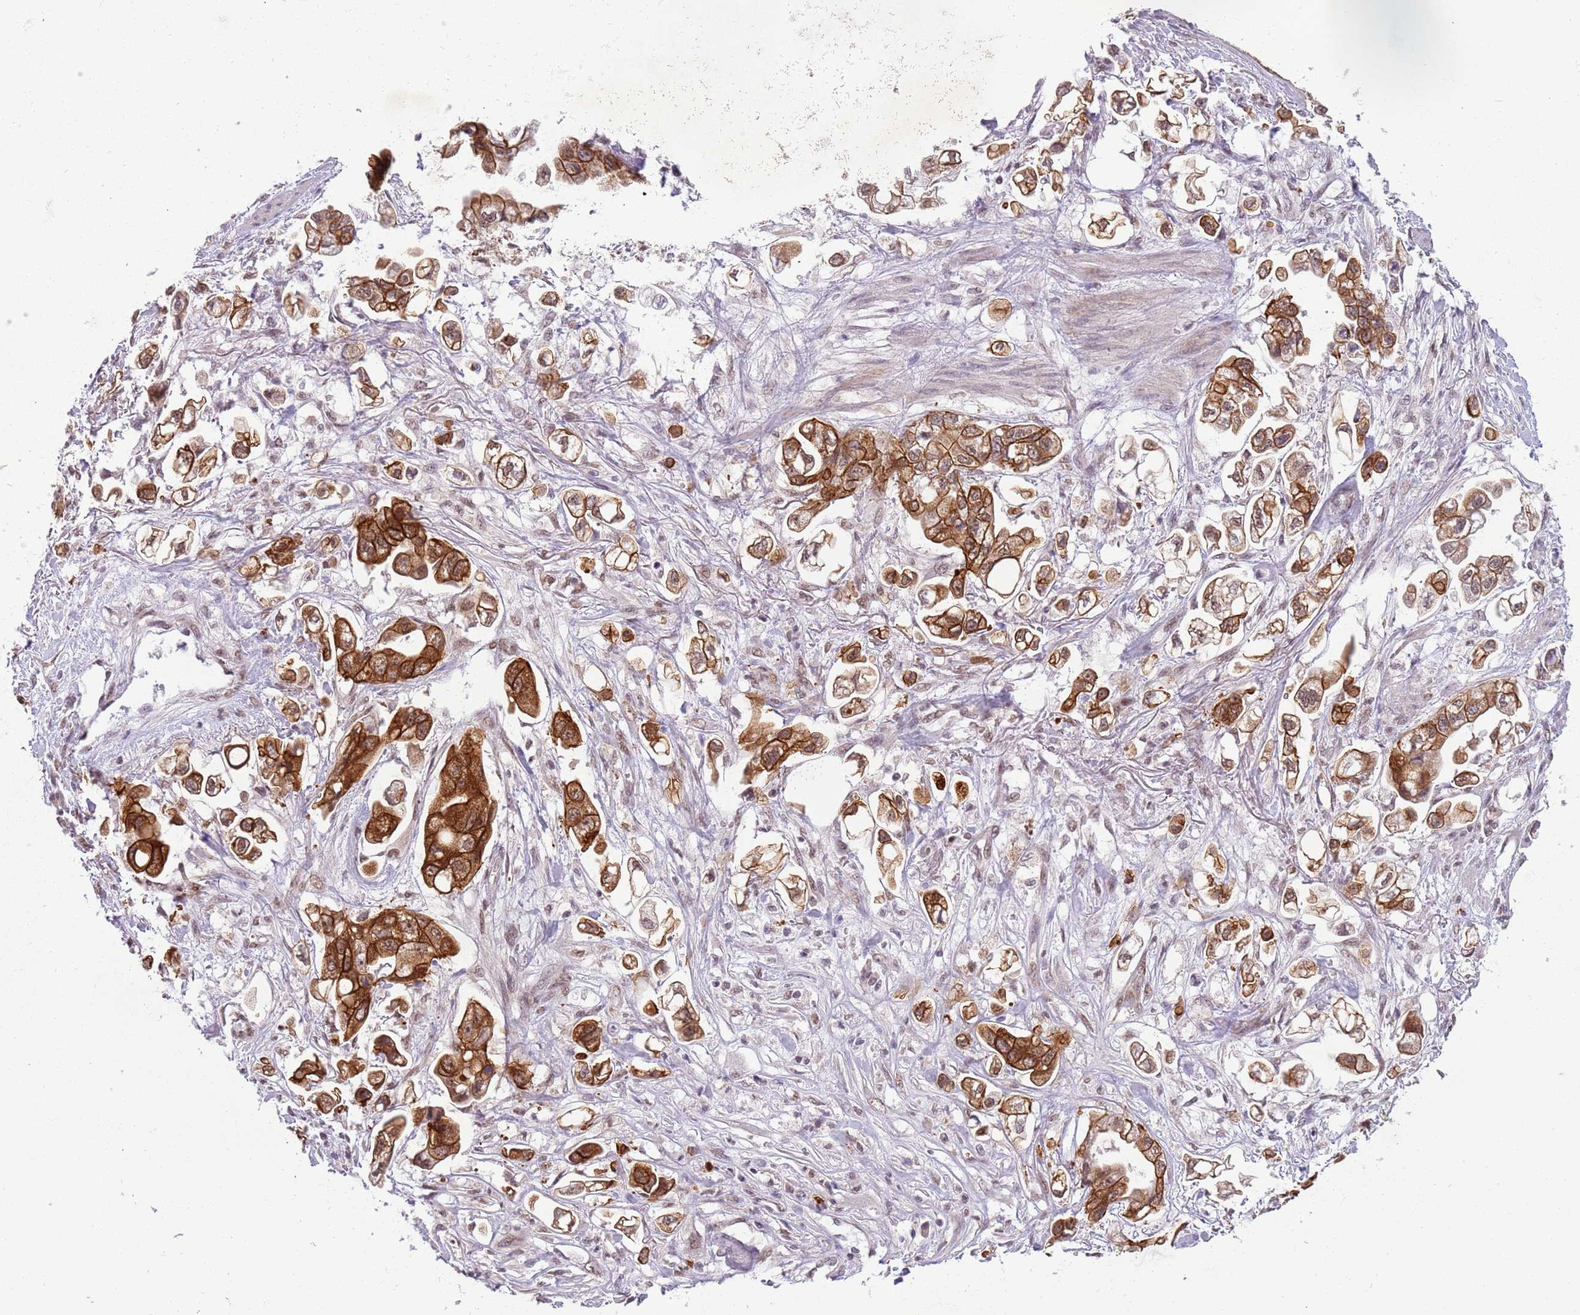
{"staining": {"intensity": "strong", "quantity": ">75%", "location": "cytoplasmic/membranous,nuclear"}, "tissue": "stomach cancer", "cell_type": "Tumor cells", "image_type": "cancer", "snomed": [{"axis": "morphology", "description": "Adenocarcinoma, NOS"}, {"axis": "topography", "description": "Stomach"}], "caption": "Immunohistochemistry (IHC) (DAB (3,3'-diaminobenzidine)) staining of stomach adenocarcinoma shows strong cytoplasmic/membranous and nuclear protein staining in about >75% of tumor cells.", "gene": "FAM120AOS", "patient": {"sex": "male", "age": 62}}